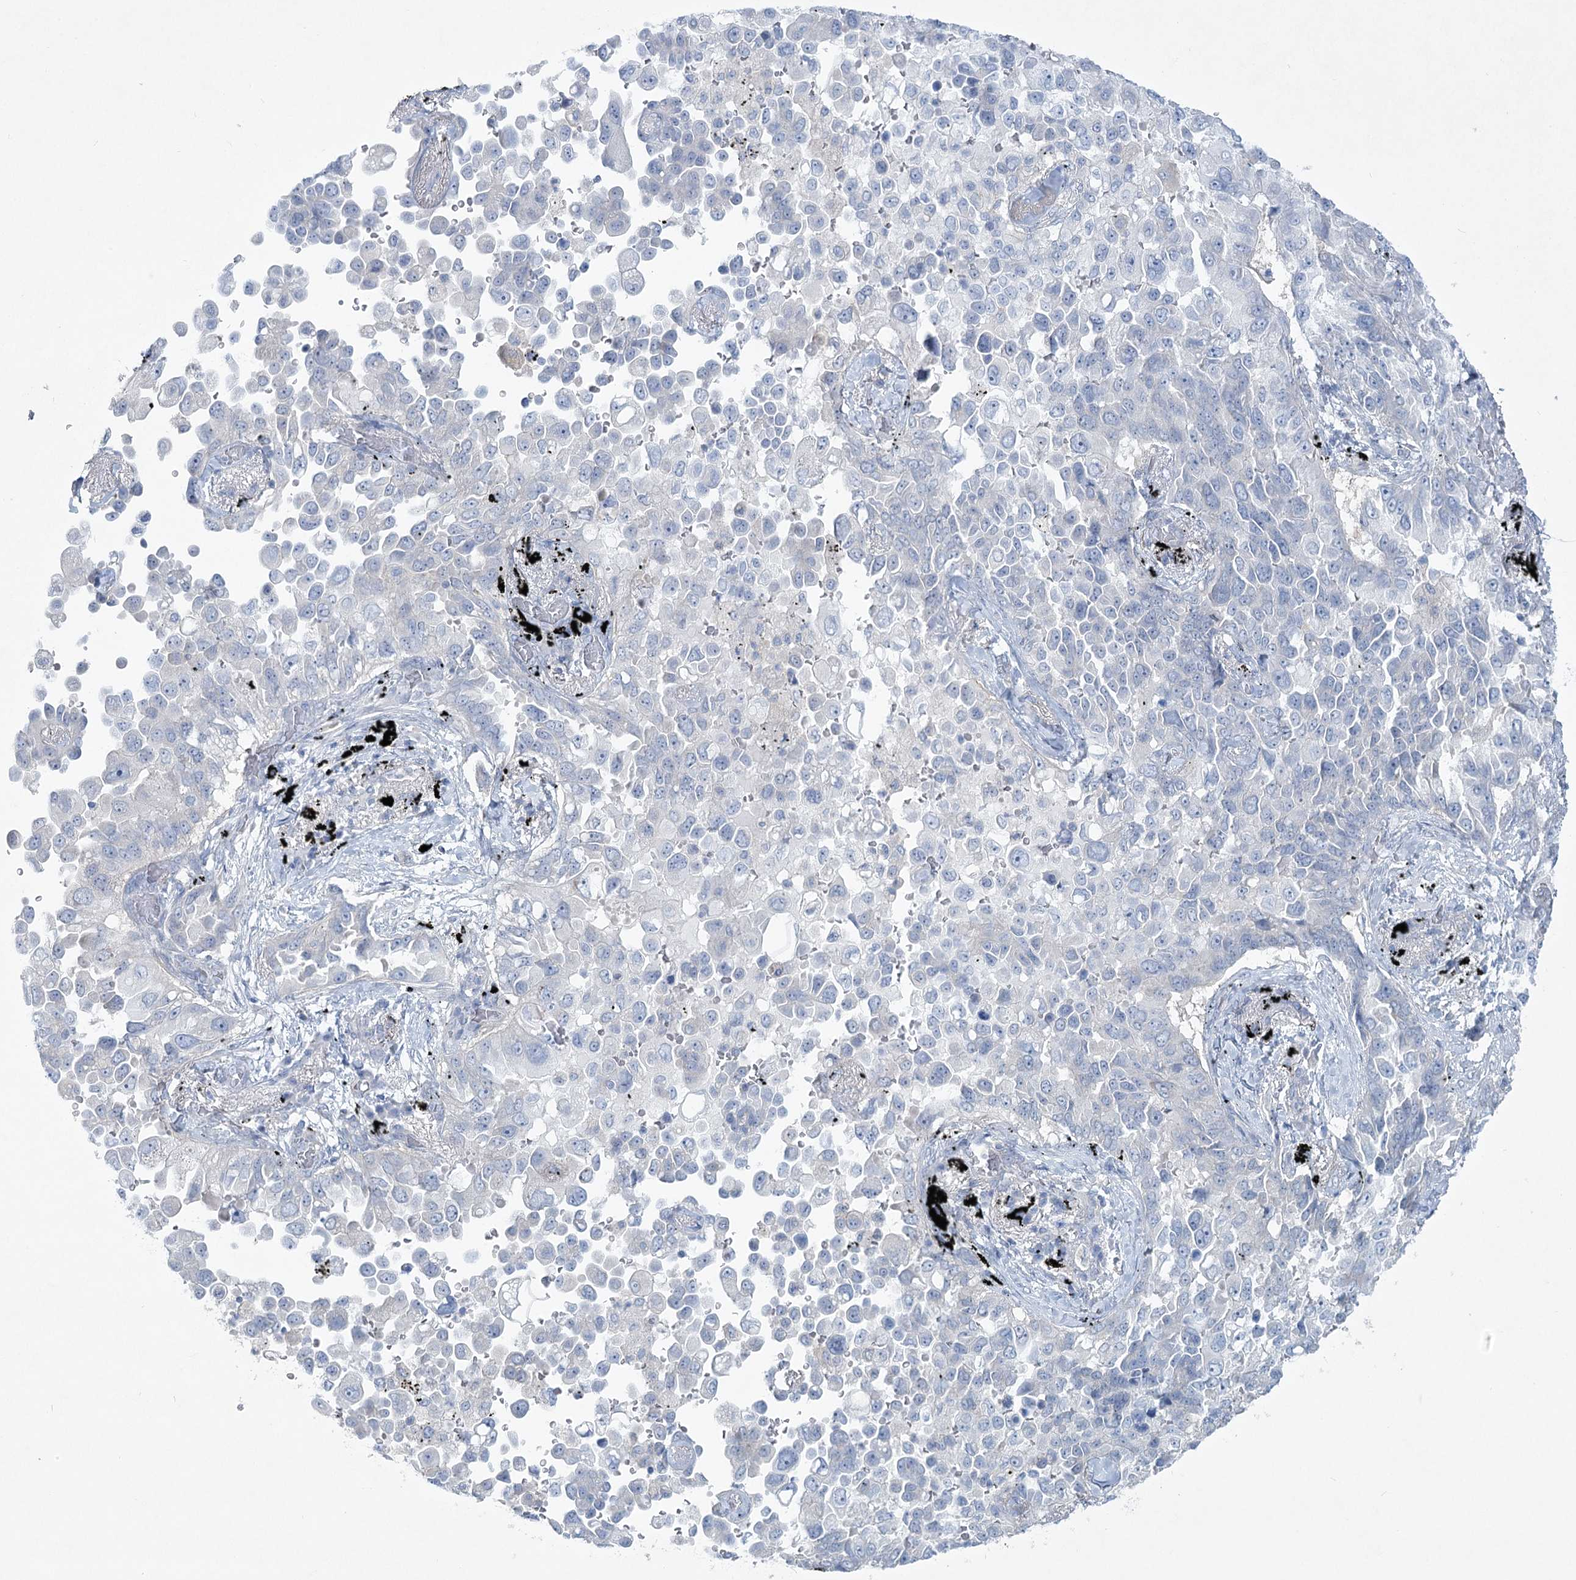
{"staining": {"intensity": "negative", "quantity": "none", "location": "none"}, "tissue": "lung cancer", "cell_type": "Tumor cells", "image_type": "cancer", "snomed": [{"axis": "morphology", "description": "Adenocarcinoma, NOS"}, {"axis": "topography", "description": "Lung"}], "caption": "Human lung adenocarcinoma stained for a protein using IHC shows no staining in tumor cells.", "gene": "AAMDC", "patient": {"sex": "female", "age": 67}}